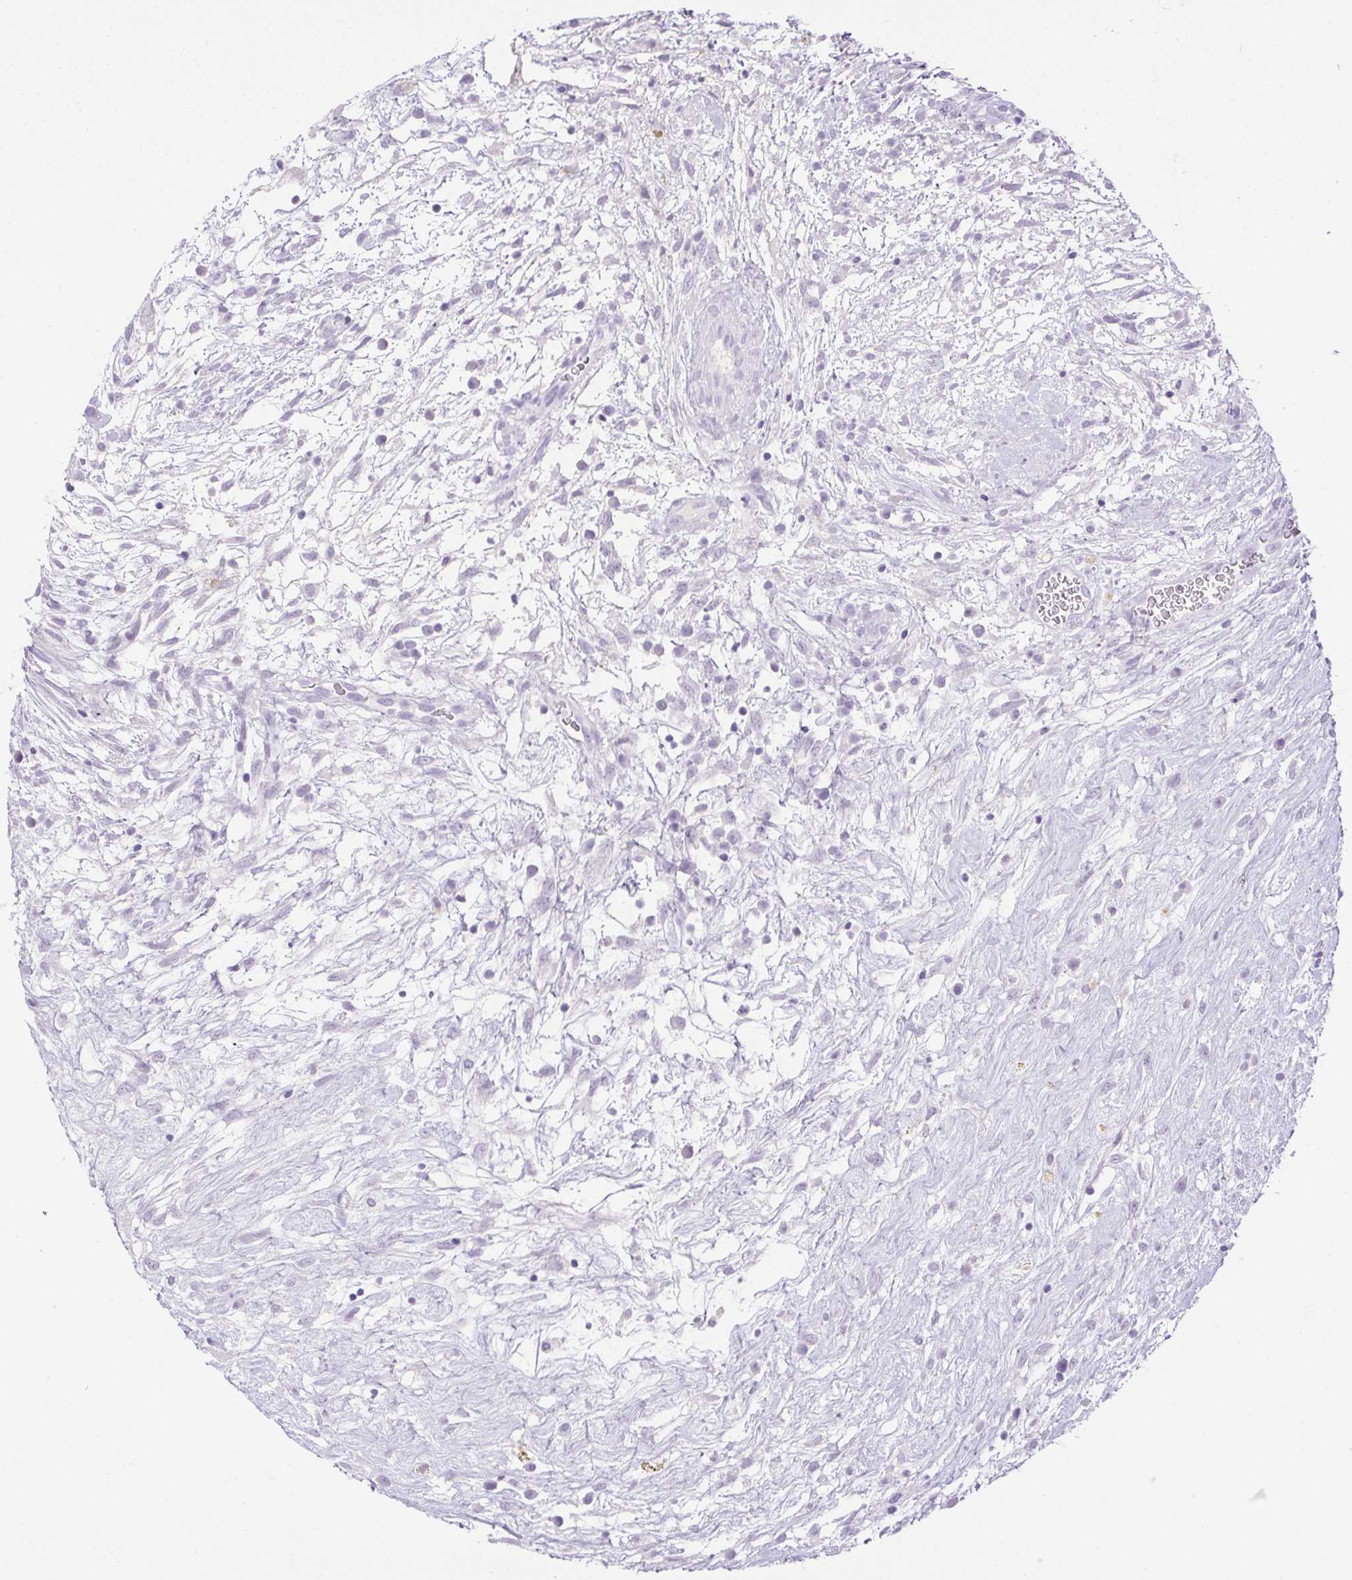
{"staining": {"intensity": "negative", "quantity": "none", "location": "none"}, "tissue": "testis cancer", "cell_type": "Tumor cells", "image_type": "cancer", "snomed": [{"axis": "morphology", "description": "Carcinoma, Embryonal, NOS"}, {"axis": "topography", "description": "Testis"}], "caption": "Tumor cells show no significant protein positivity in embryonal carcinoma (testis).", "gene": "PAPPA2", "patient": {"sex": "male", "age": 32}}